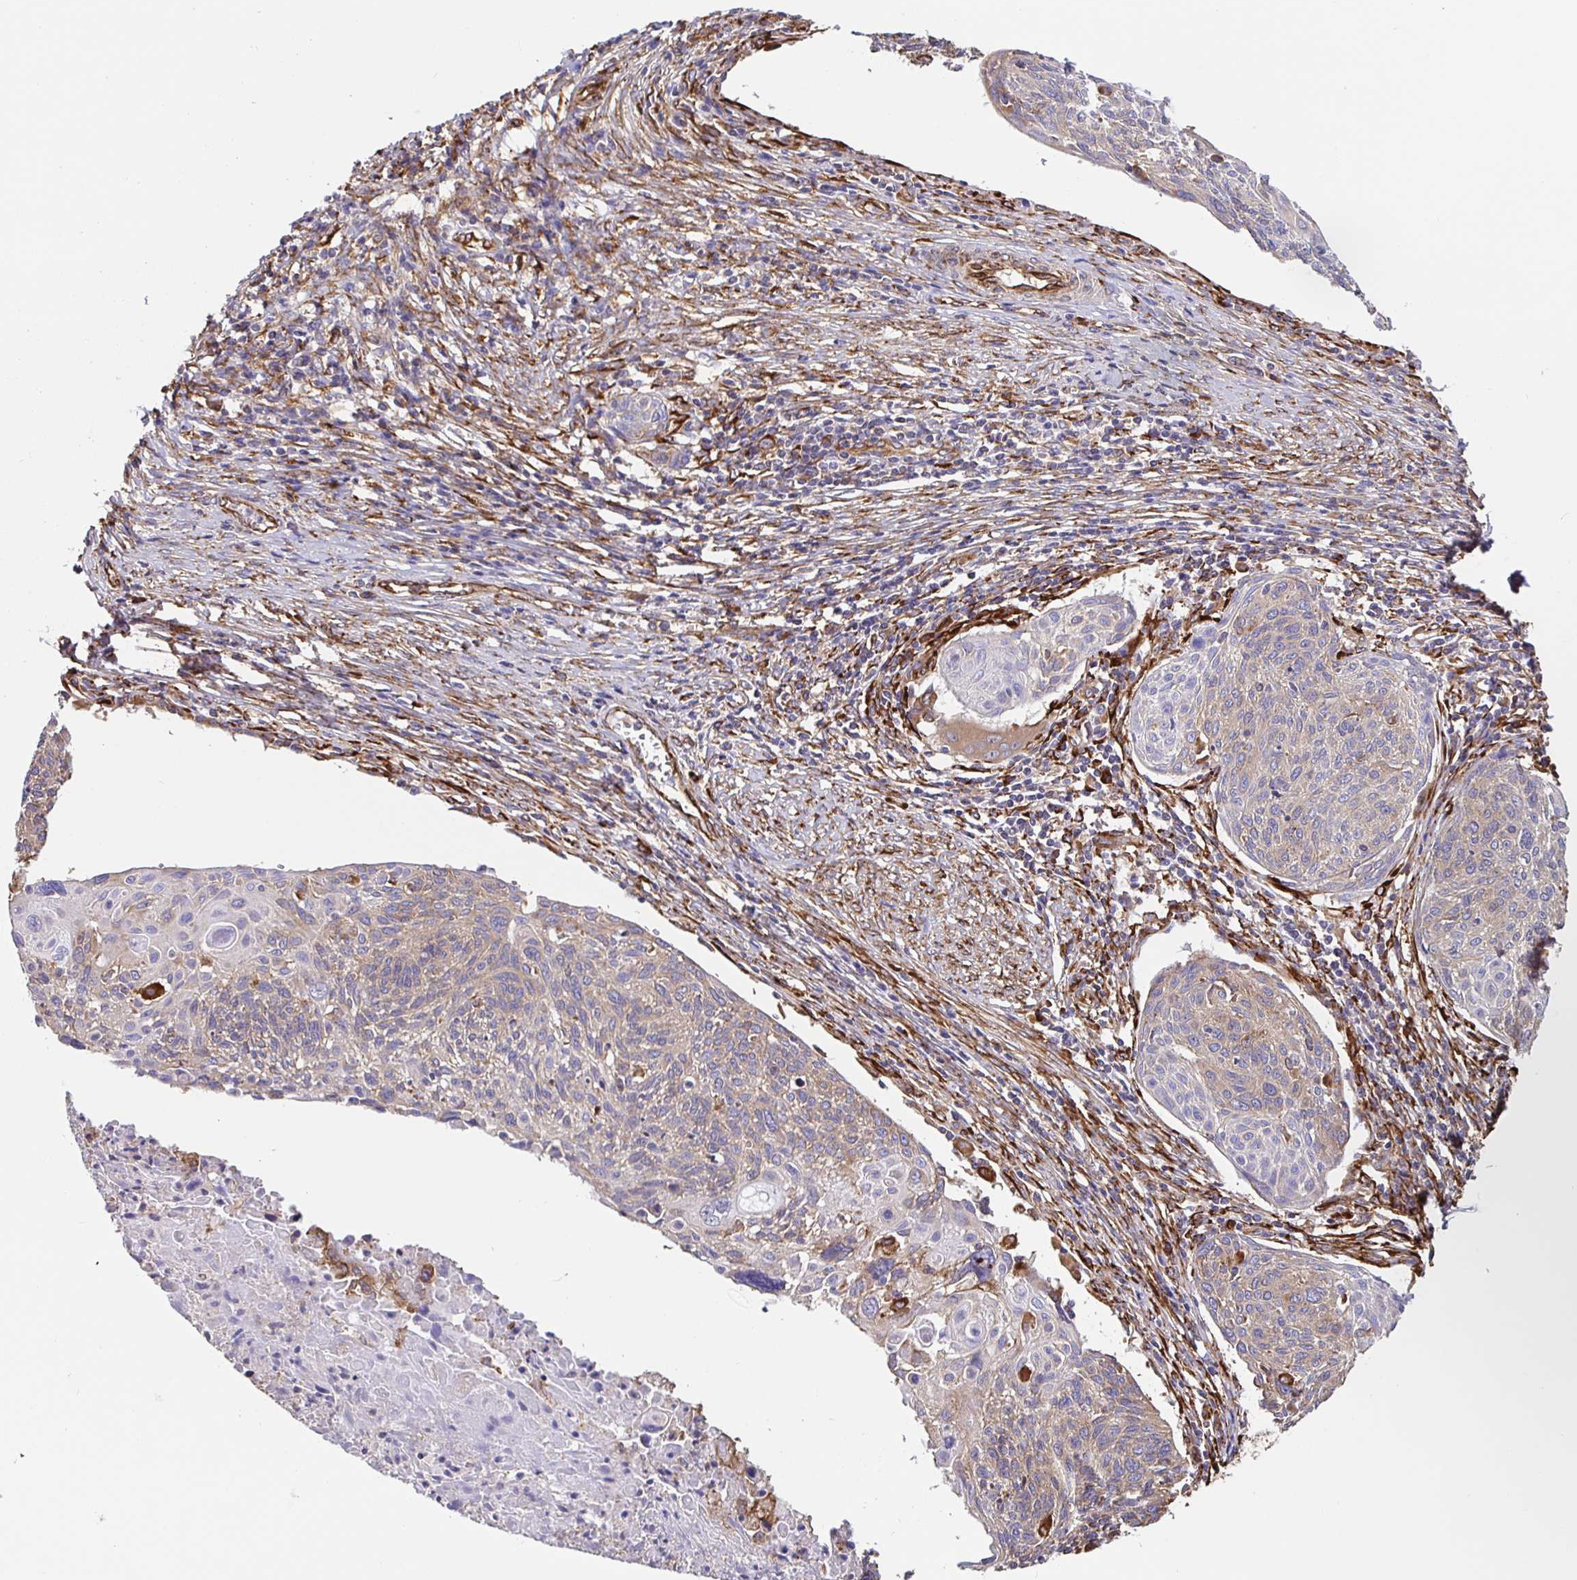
{"staining": {"intensity": "weak", "quantity": "25%-75%", "location": "cytoplasmic/membranous"}, "tissue": "cervical cancer", "cell_type": "Tumor cells", "image_type": "cancer", "snomed": [{"axis": "morphology", "description": "Squamous cell carcinoma, NOS"}, {"axis": "topography", "description": "Cervix"}], "caption": "Tumor cells display low levels of weak cytoplasmic/membranous staining in approximately 25%-75% of cells in human cervical cancer.", "gene": "MAOA", "patient": {"sex": "female", "age": 49}}